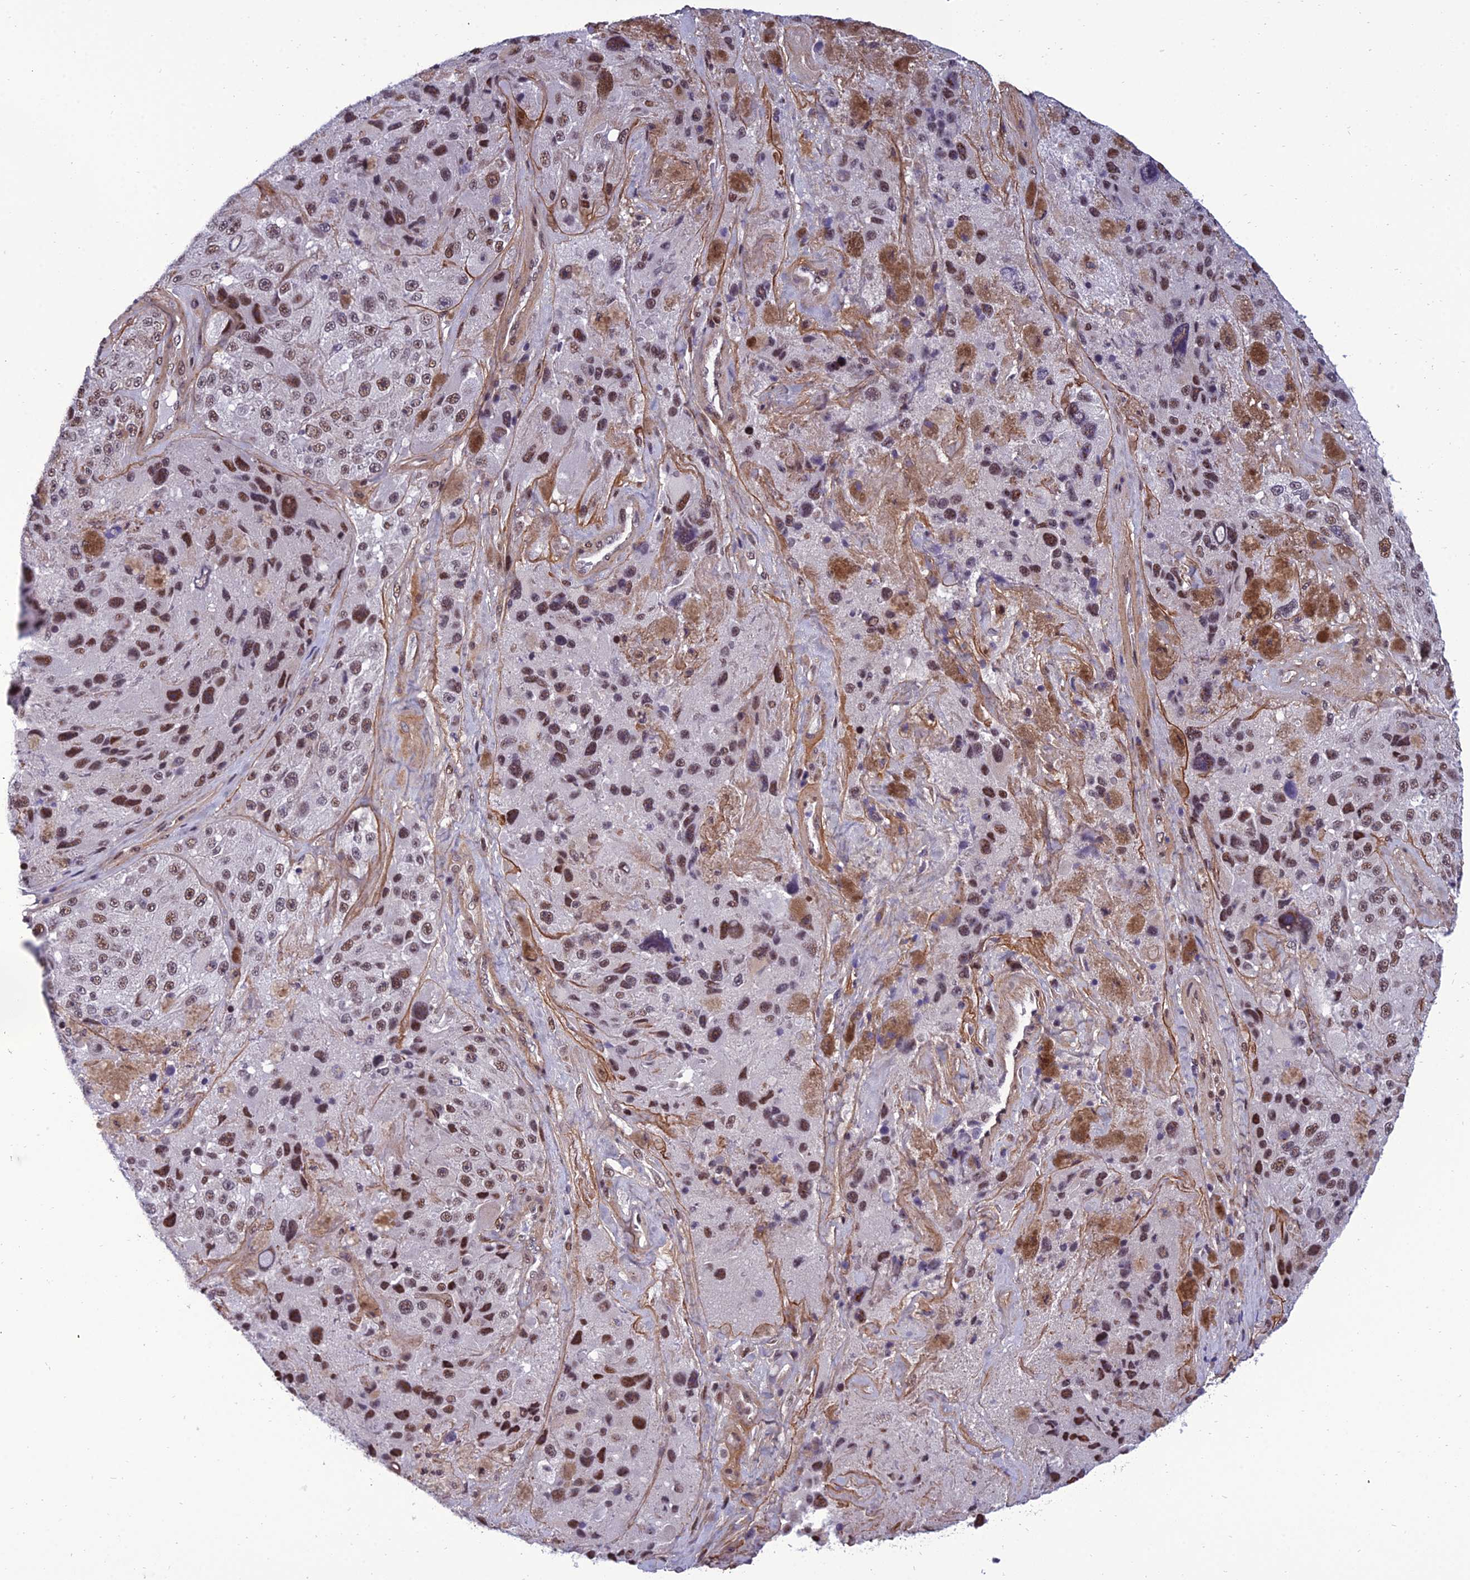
{"staining": {"intensity": "moderate", "quantity": ">75%", "location": "nuclear"}, "tissue": "melanoma", "cell_type": "Tumor cells", "image_type": "cancer", "snomed": [{"axis": "morphology", "description": "Malignant melanoma, Metastatic site"}, {"axis": "topography", "description": "Lymph node"}], "caption": "An immunohistochemistry (IHC) micrograph of tumor tissue is shown. Protein staining in brown labels moderate nuclear positivity in melanoma within tumor cells.", "gene": "RSRC1", "patient": {"sex": "male", "age": 62}}